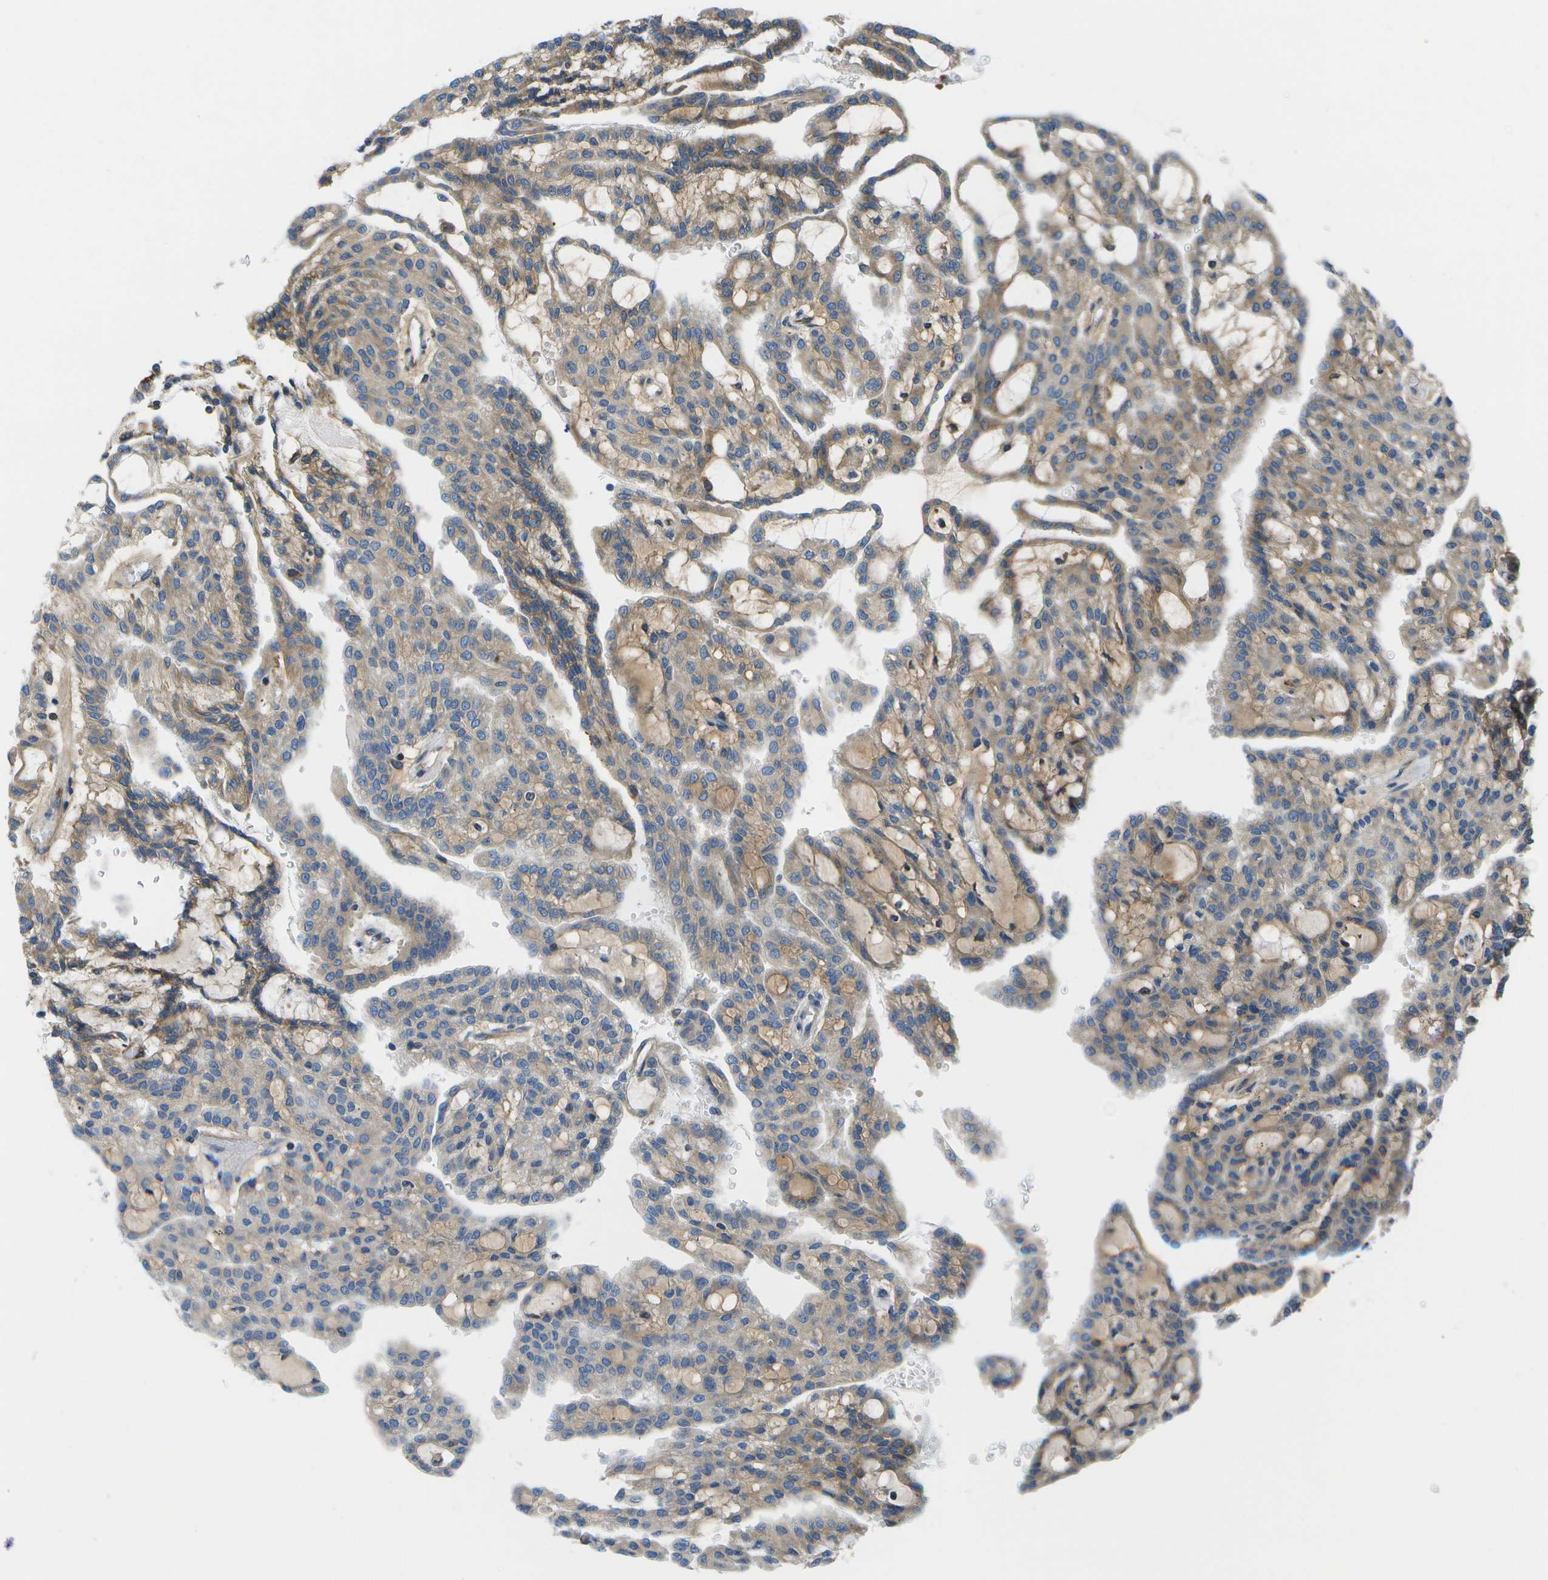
{"staining": {"intensity": "moderate", "quantity": ">75%", "location": "cytoplasmic/membranous"}, "tissue": "renal cancer", "cell_type": "Tumor cells", "image_type": "cancer", "snomed": [{"axis": "morphology", "description": "Adenocarcinoma, NOS"}, {"axis": "topography", "description": "Kidney"}], "caption": "Immunohistochemistry (IHC) micrograph of human renal cancer (adenocarcinoma) stained for a protein (brown), which displays medium levels of moderate cytoplasmic/membranous positivity in about >75% of tumor cells.", "gene": "GDF5", "patient": {"sex": "male", "age": 63}}